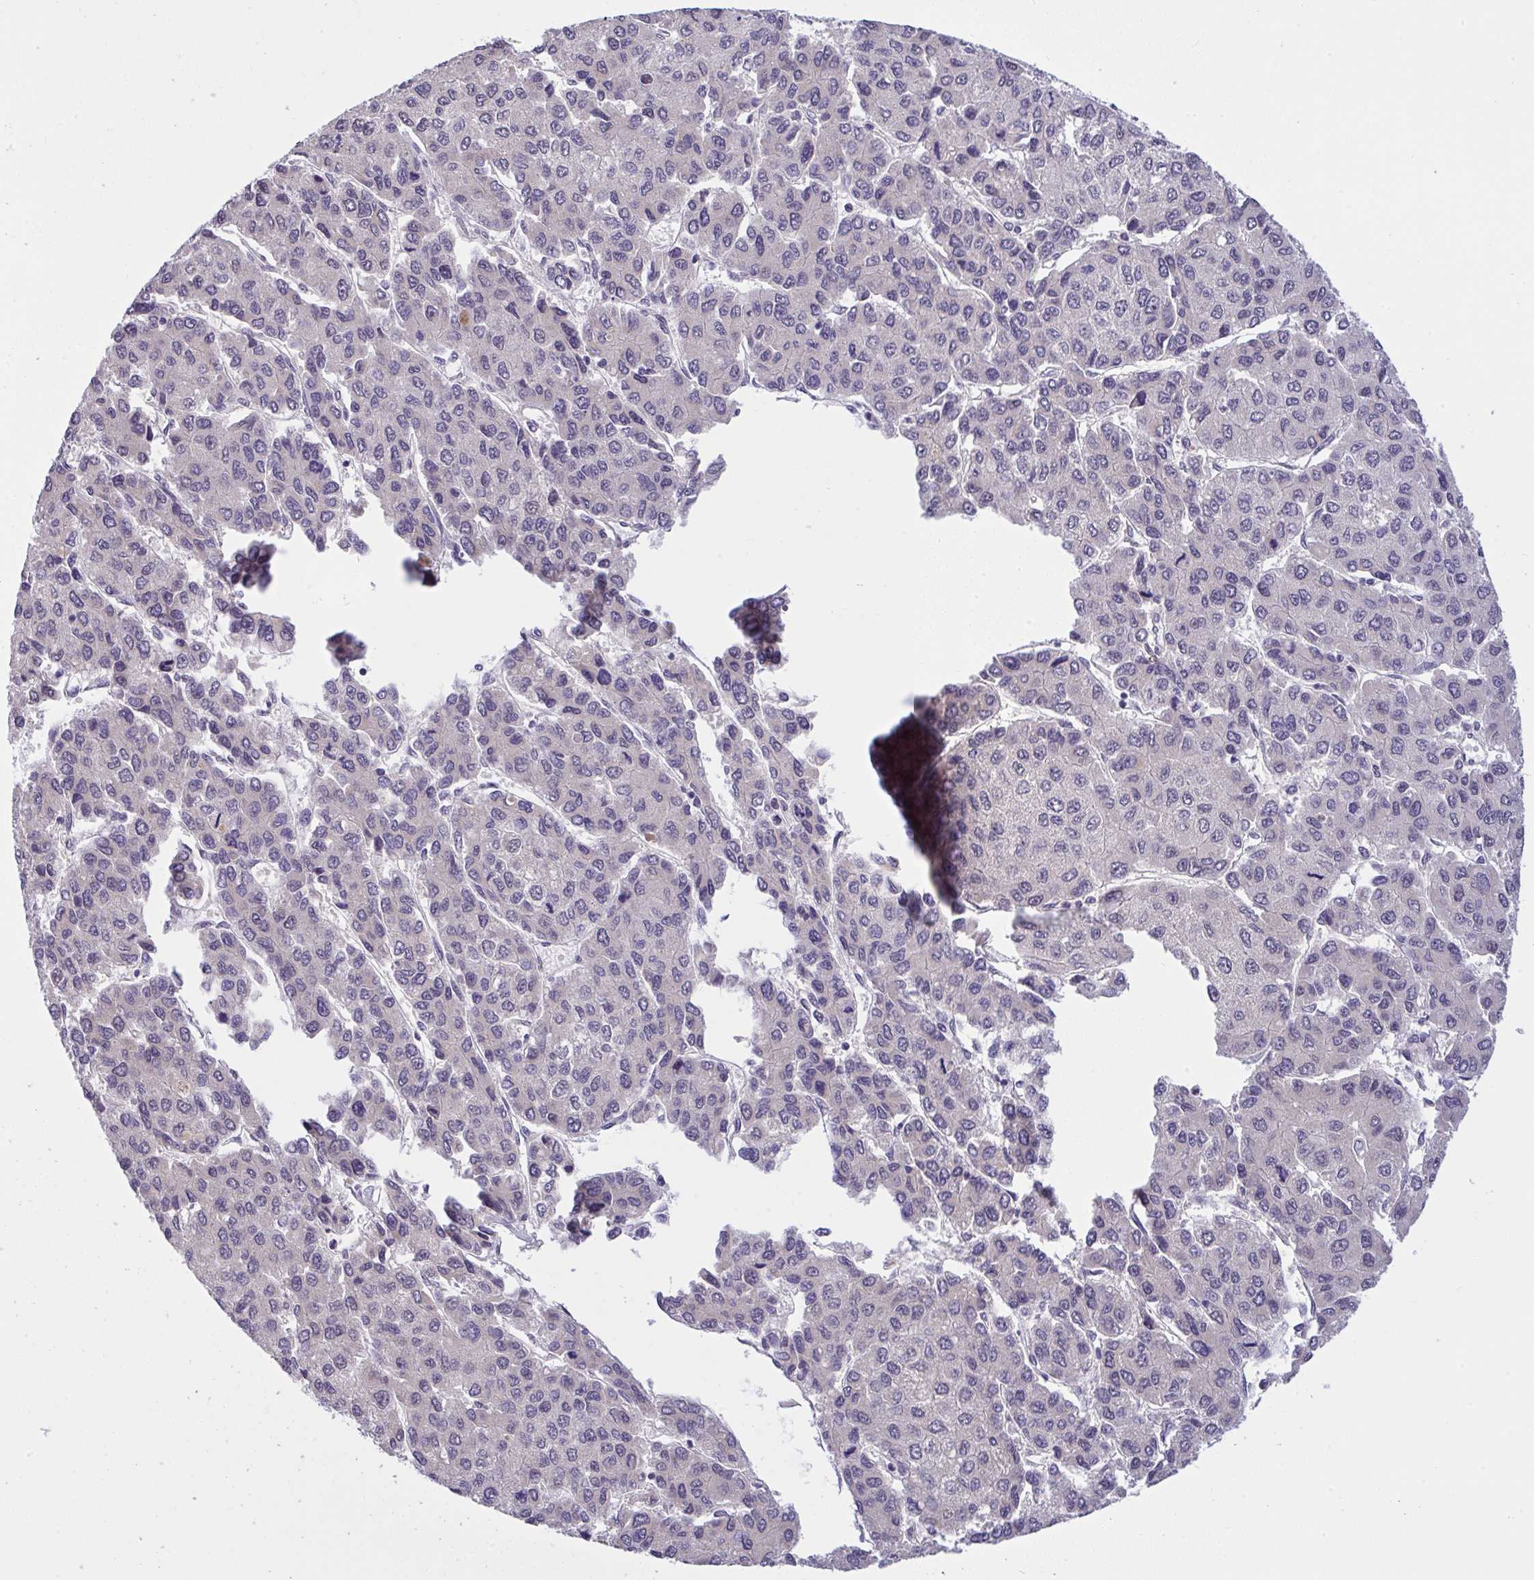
{"staining": {"intensity": "negative", "quantity": "none", "location": "none"}, "tissue": "liver cancer", "cell_type": "Tumor cells", "image_type": "cancer", "snomed": [{"axis": "morphology", "description": "Carcinoma, Hepatocellular, NOS"}, {"axis": "topography", "description": "Liver"}], "caption": "Histopathology image shows no protein expression in tumor cells of liver cancer tissue.", "gene": "TMEM41A", "patient": {"sex": "female", "age": 66}}